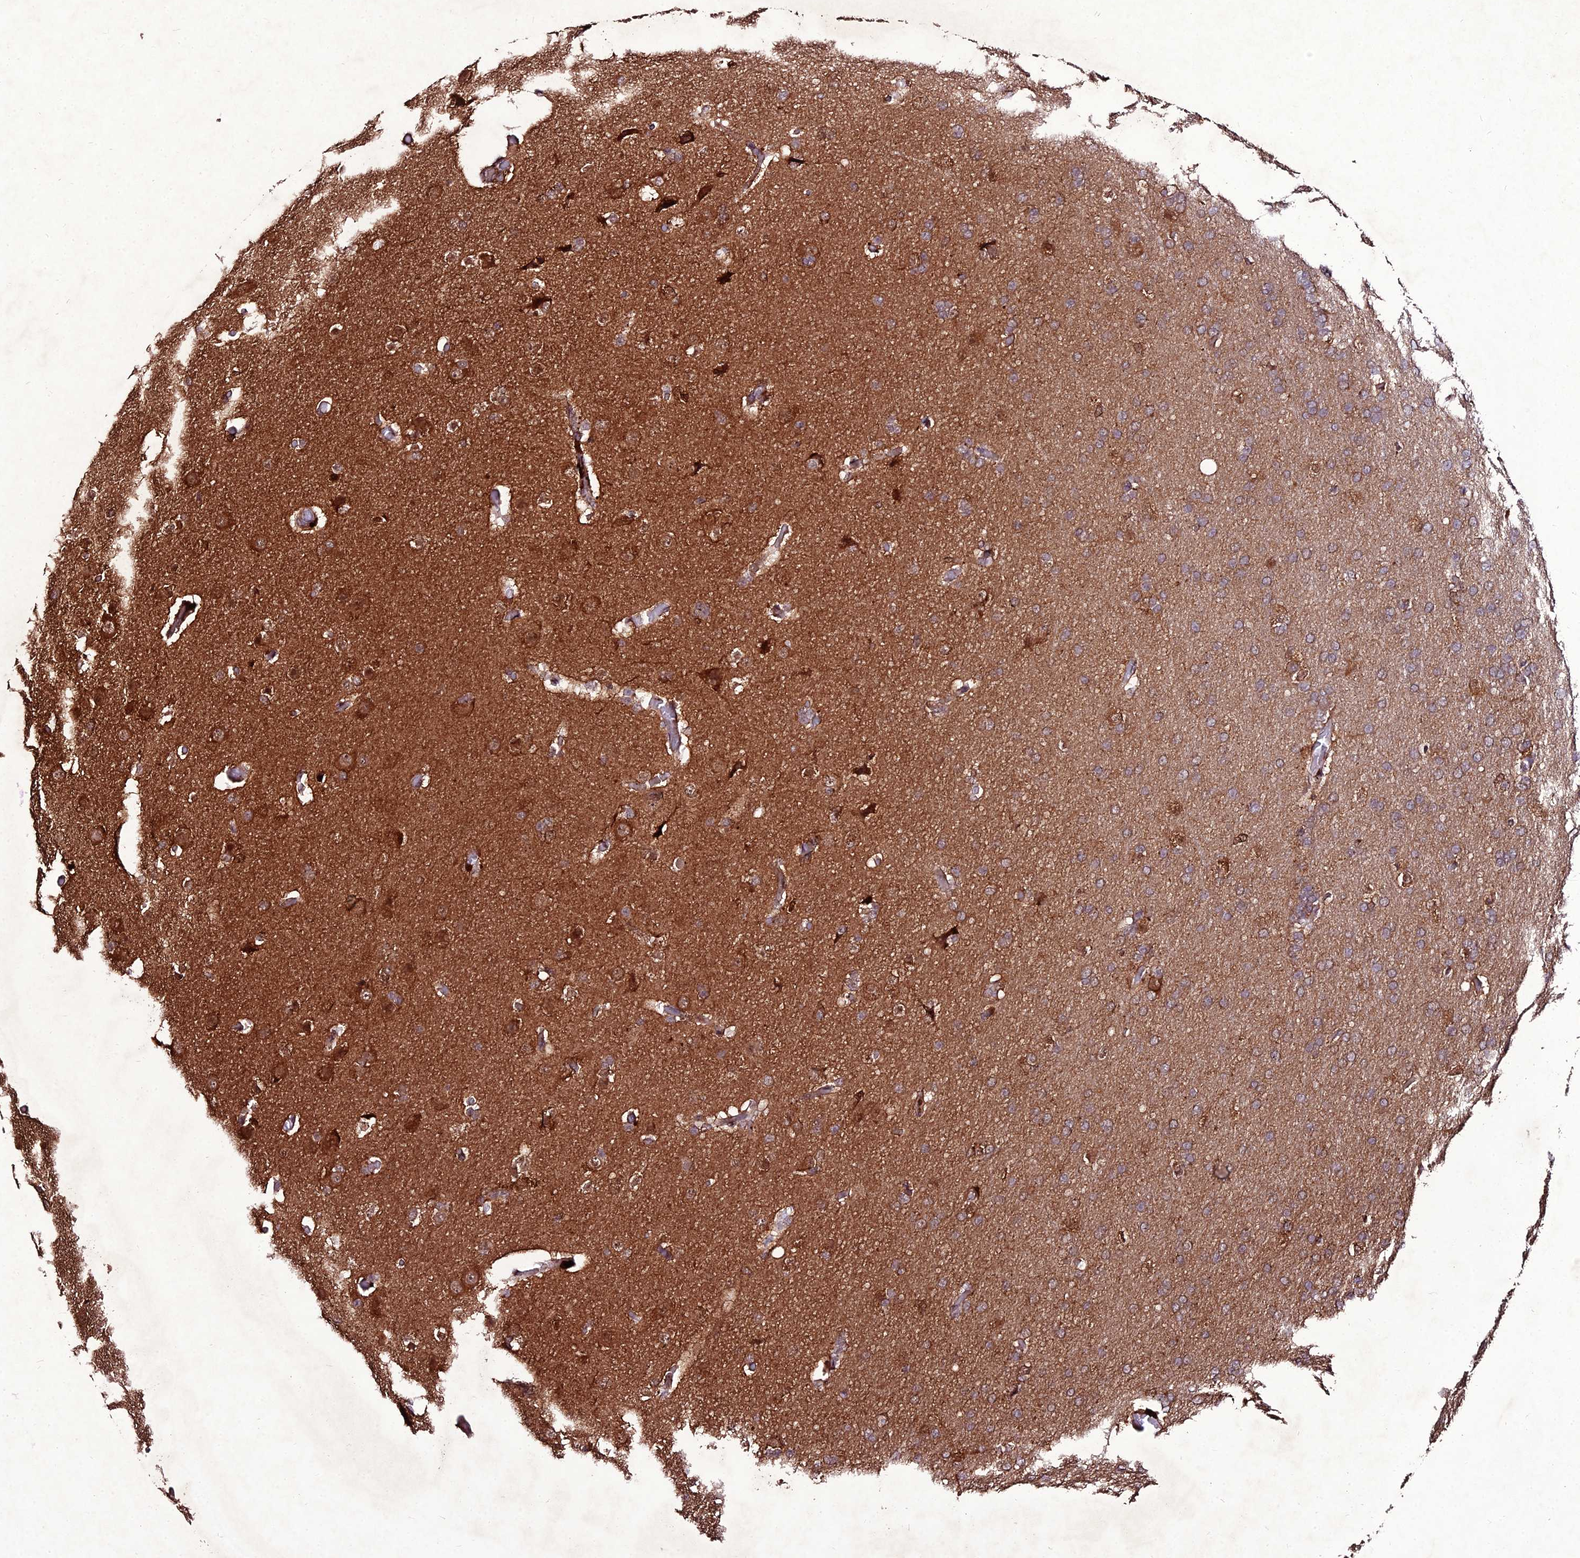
{"staining": {"intensity": "moderate", "quantity": ">75%", "location": "cytoplasmic/membranous"}, "tissue": "glioma", "cell_type": "Tumor cells", "image_type": "cancer", "snomed": [{"axis": "morphology", "description": "Glioma, malignant, High grade"}, {"axis": "topography", "description": "Cerebral cortex"}], "caption": "The photomicrograph displays immunohistochemical staining of malignant glioma (high-grade). There is moderate cytoplasmic/membranous positivity is appreciated in about >75% of tumor cells.", "gene": "ZNF766", "patient": {"sex": "female", "age": 36}}